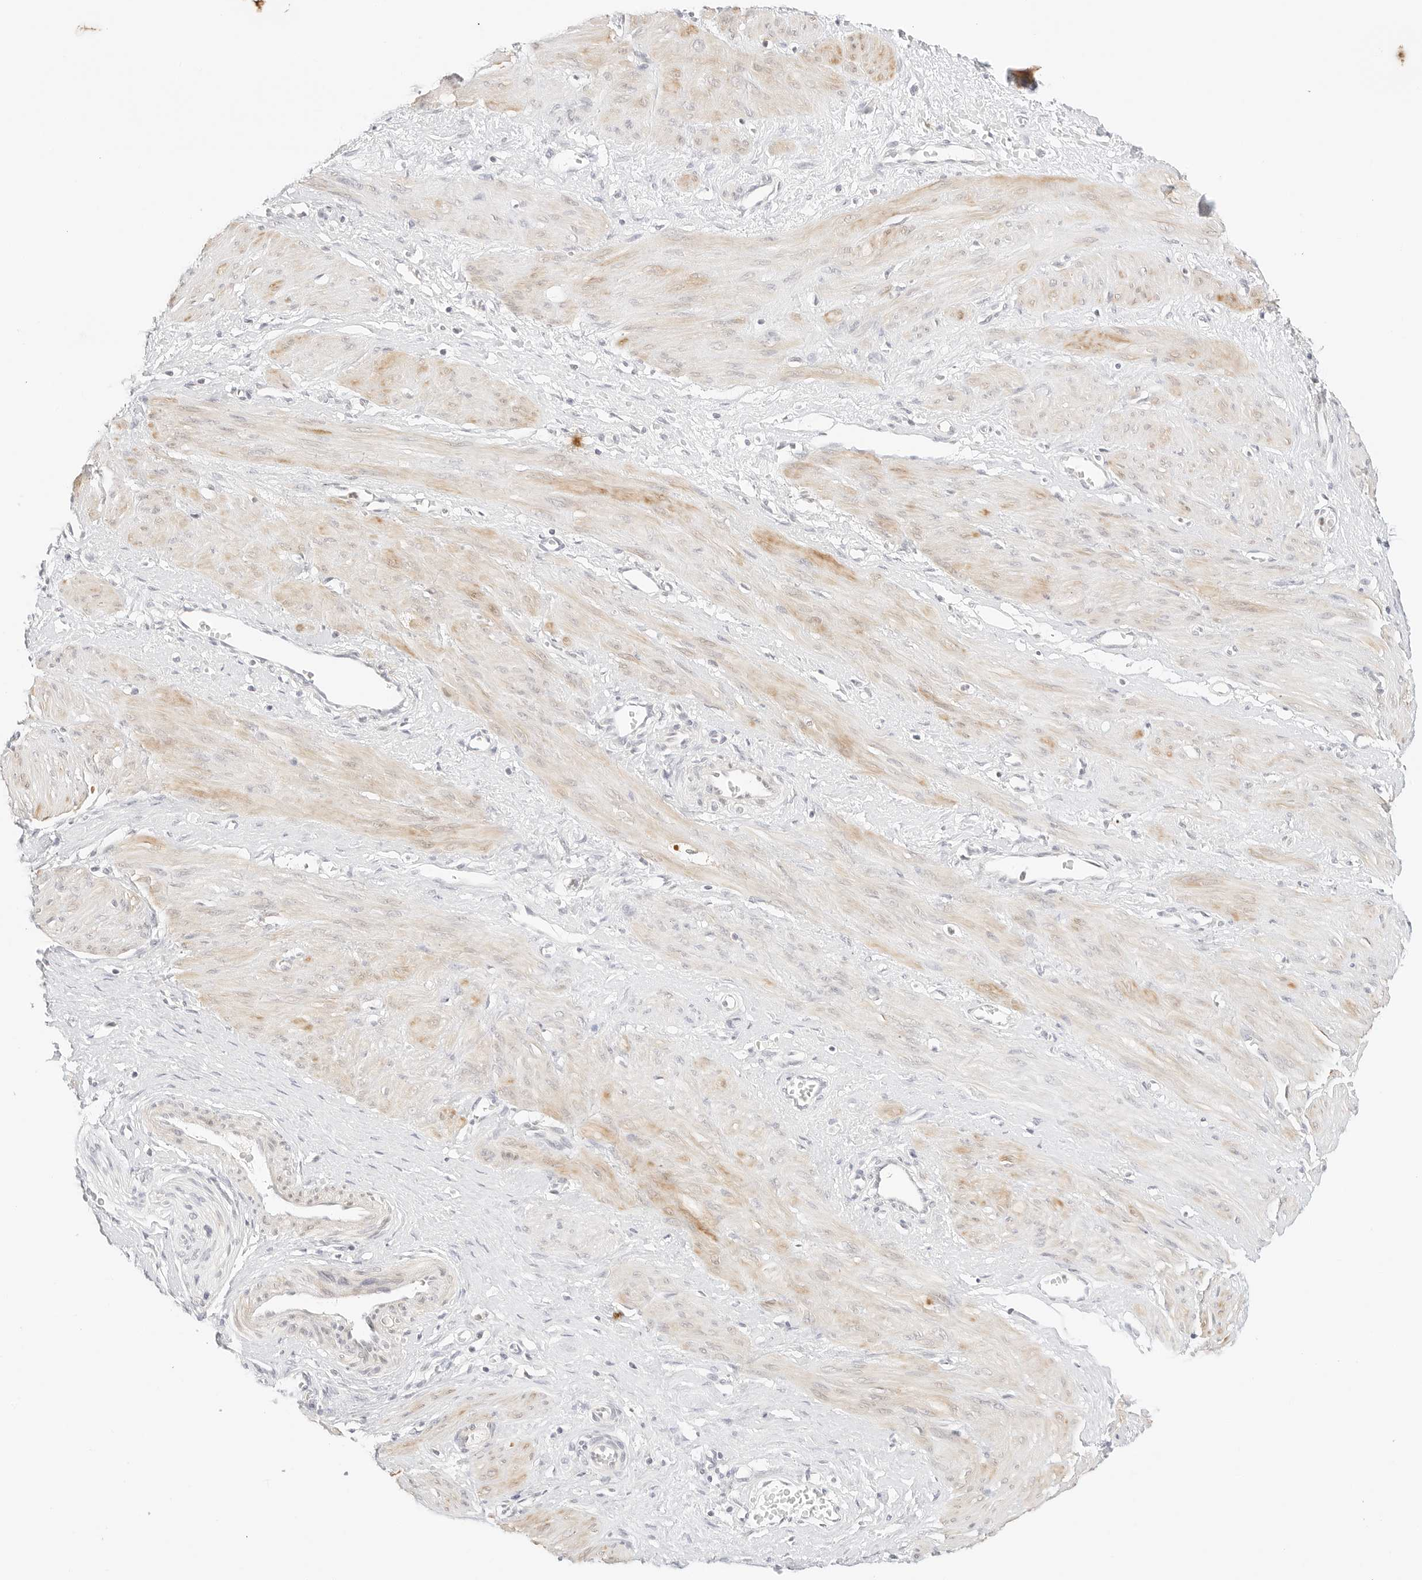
{"staining": {"intensity": "weak", "quantity": ">75%", "location": "cytoplasmic/membranous"}, "tissue": "smooth muscle", "cell_type": "Smooth muscle cells", "image_type": "normal", "snomed": [{"axis": "morphology", "description": "Normal tissue, NOS"}, {"axis": "topography", "description": "Endometrium"}], "caption": "Brown immunohistochemical staining in normal smooth muscle demonstrates weak cytoplasmic/membranous positivity in approximately >75% of smooth muscle cells.", "gene": "GNAS", "patient": {"sex": "female", "age": 33}}